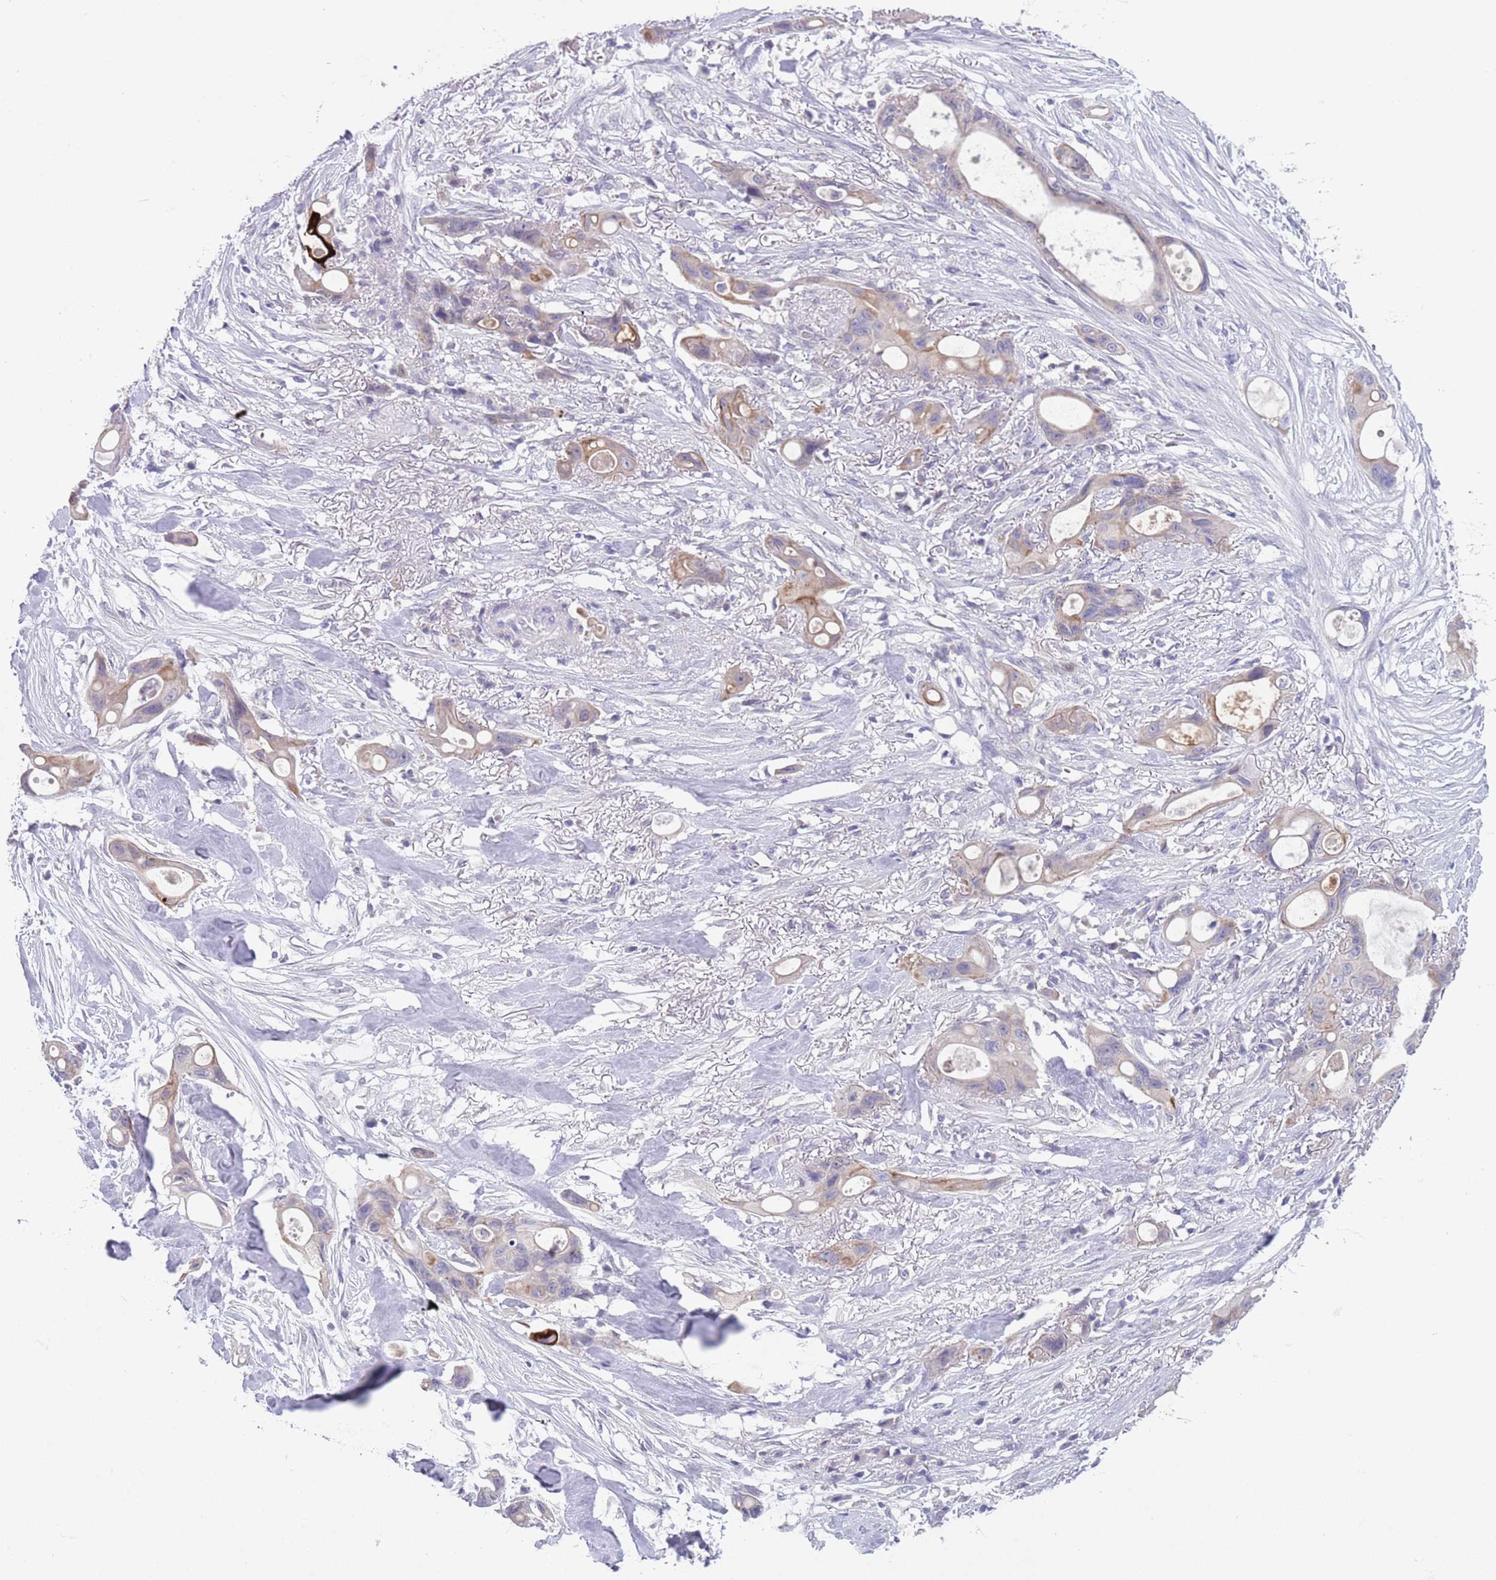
{"staining": {"intensity": "weak", "quantity": "<25%", "location": "cytoplasmic/membranous"}, "tissue": "ovarian cancer", "cell_type": "Tumor cells", "image_type": "cancer", "snomed": [{"axis": "morphology", "description": "Cystadenocarcinoma, mucinous, NOS"}, {"axis": "topography", "description": "Ovary"}], "caption": "Tumor cells show no significant protein staining in ovarian mucinous cystadenocarcinoma.", "gene": "SPIRE2", "patient": {"sex": "female", "age": 70}}